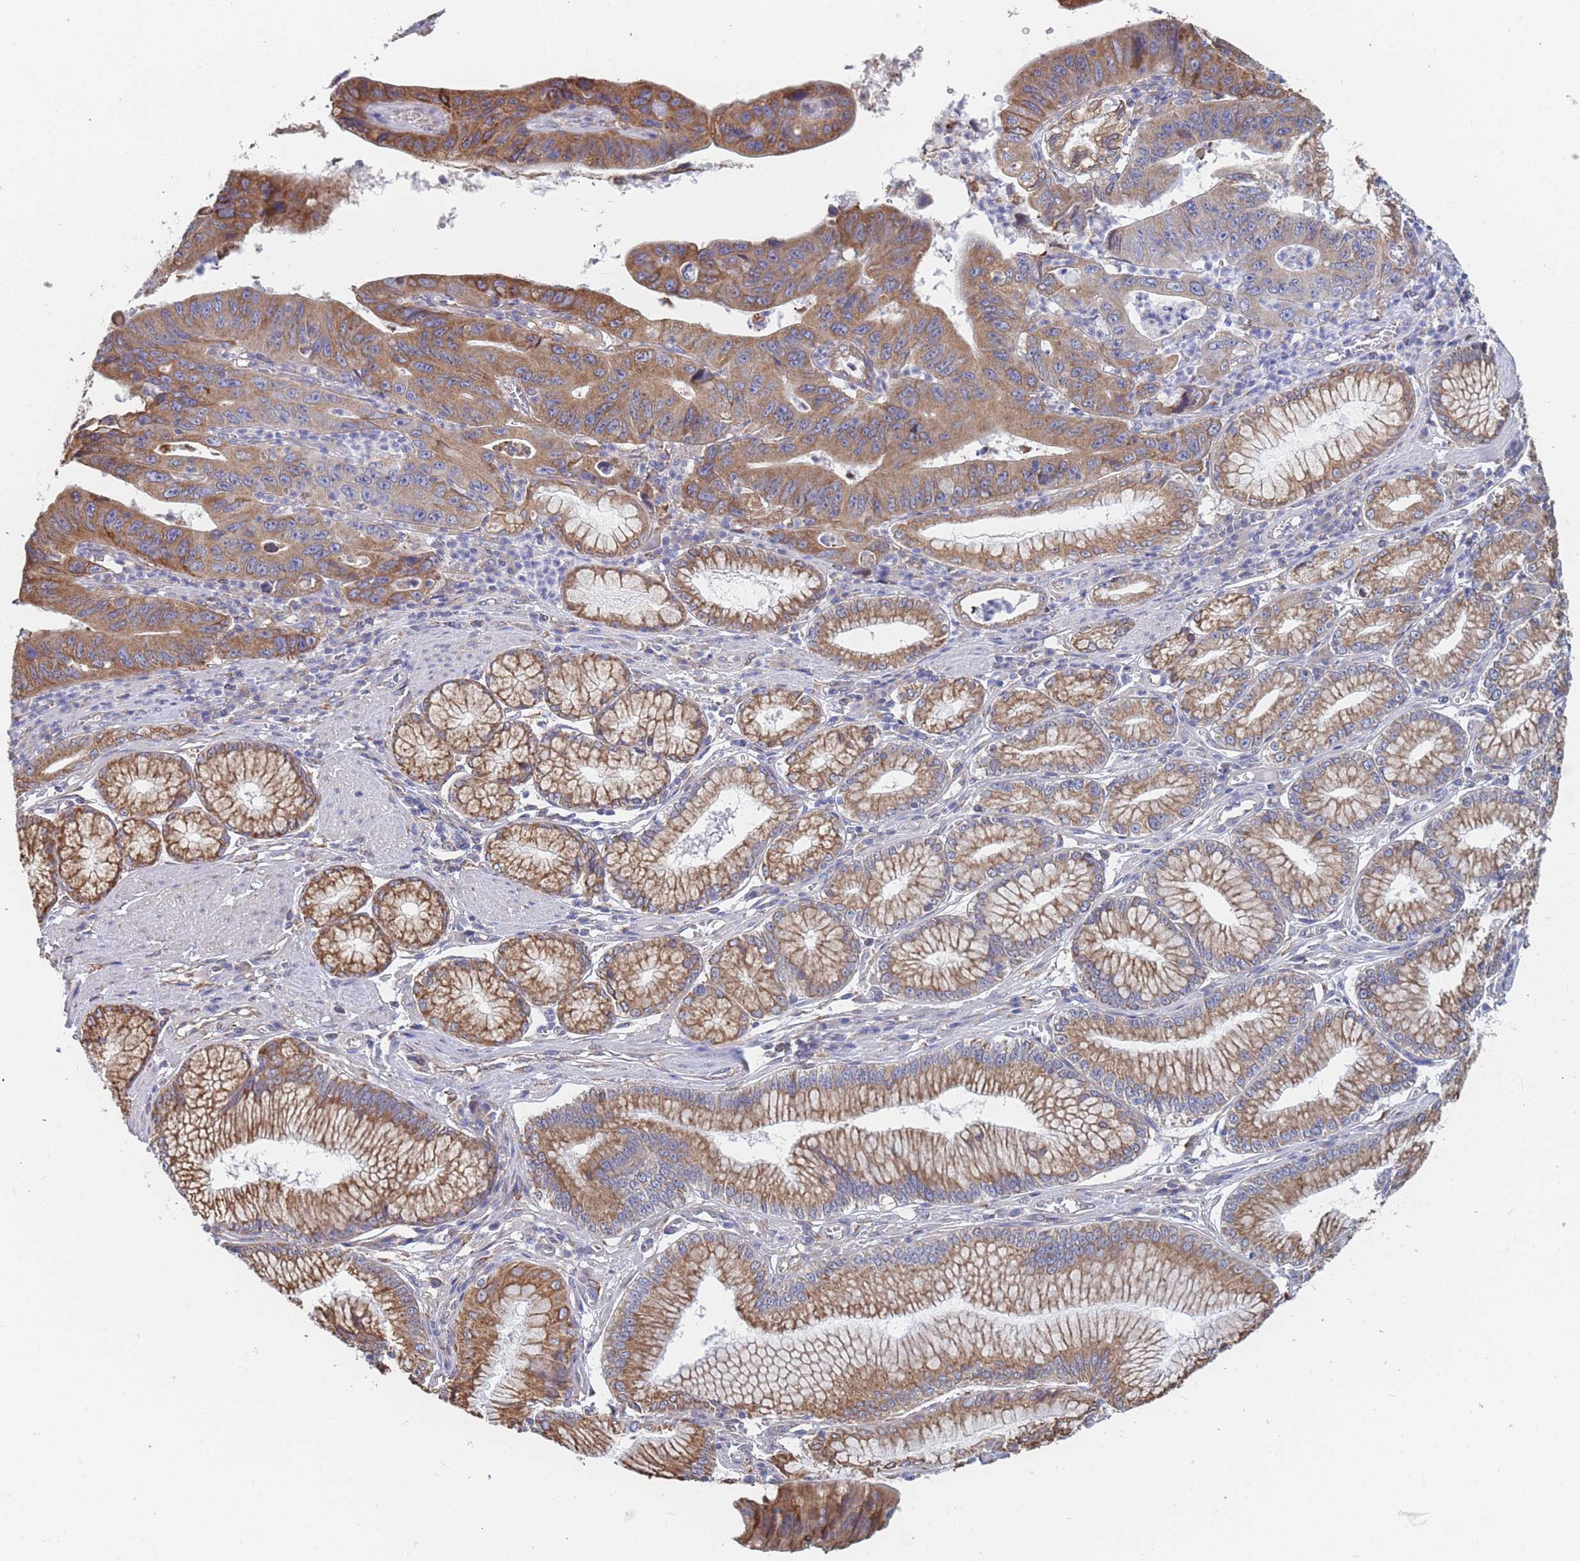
{"staining": {"intensity": "moderate", "quantity": ">75%", "location": "cytoplasmic/membranous"}, "tissue": "stomach cancer", "cell_type": "Tumor cells", "image_type": "cancer", "snomed": [{"axis": "morphology", "description": "Adenocarcinoma, NOS"}, {"axis": "topography", "description": "Stomach"}], "caption": "Protein staining demonstrates moderate cytoplasmic/membranous positivity in approximately >75% of tumor cells in adenocarcinoma (stomach). (DAB = brown stain, brightfield microscopy at high magnification).", "gene": "OR7C2", "patient": {"sex": "male", "age": 59}}